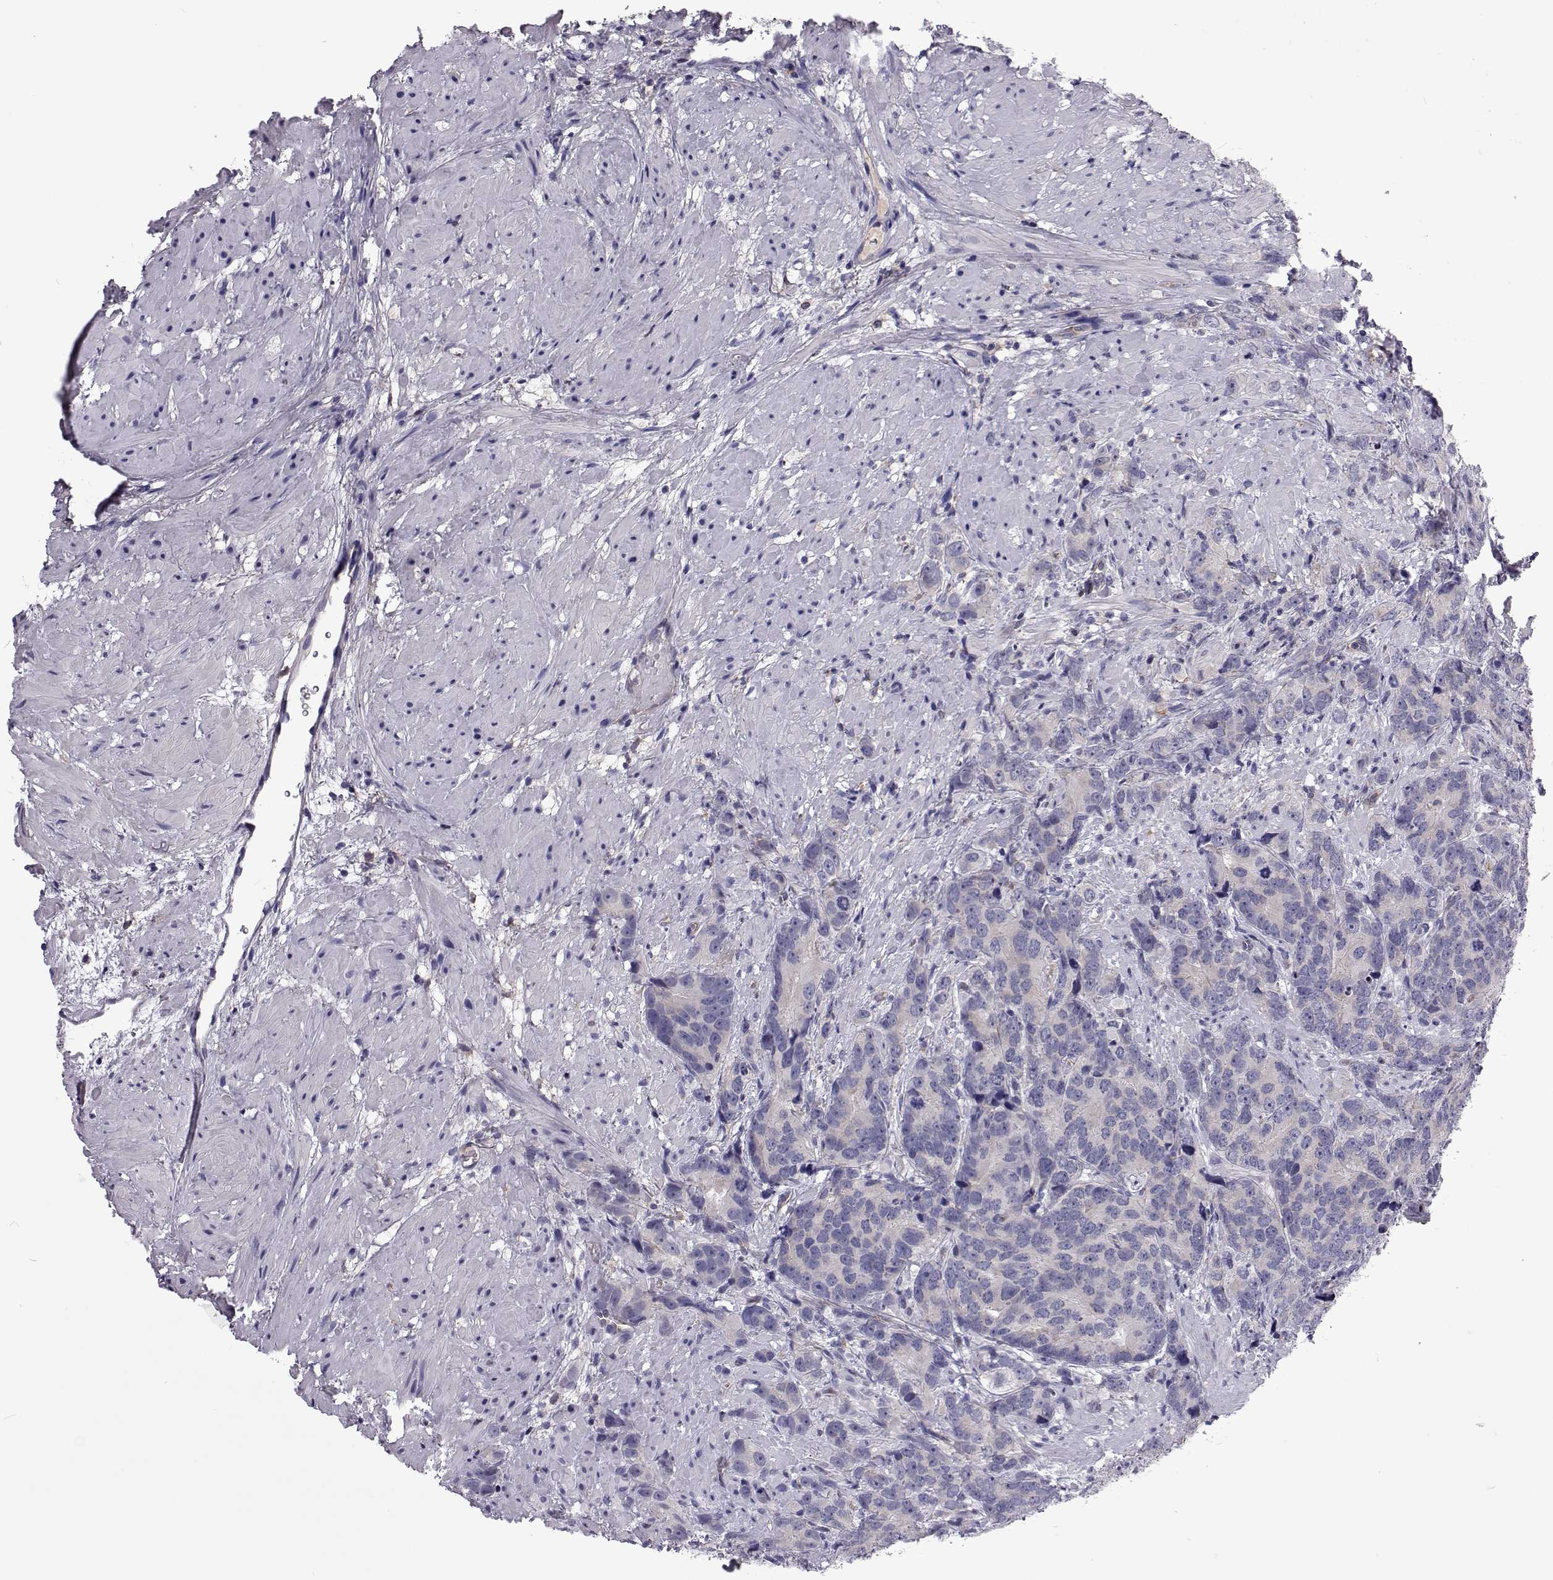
{"staining": {"intensity": "negative", "quantity": "none", "location": "none"}, "tissue": "prostate cancer", "cell_type": "Tumor cells", "image_type": "cancer", "snomed": [{"axis": "morphology", "description": "Adenocarcinoma, High grade"}, {"axis": "topography", "description": "Prostate"}], "caption": "An image of human prostate cancer is negative for staining in tumor cells. Nuclei are stained in blue.", "gene": "TCF15", "patient": {"sex": "male", "age": 90}}